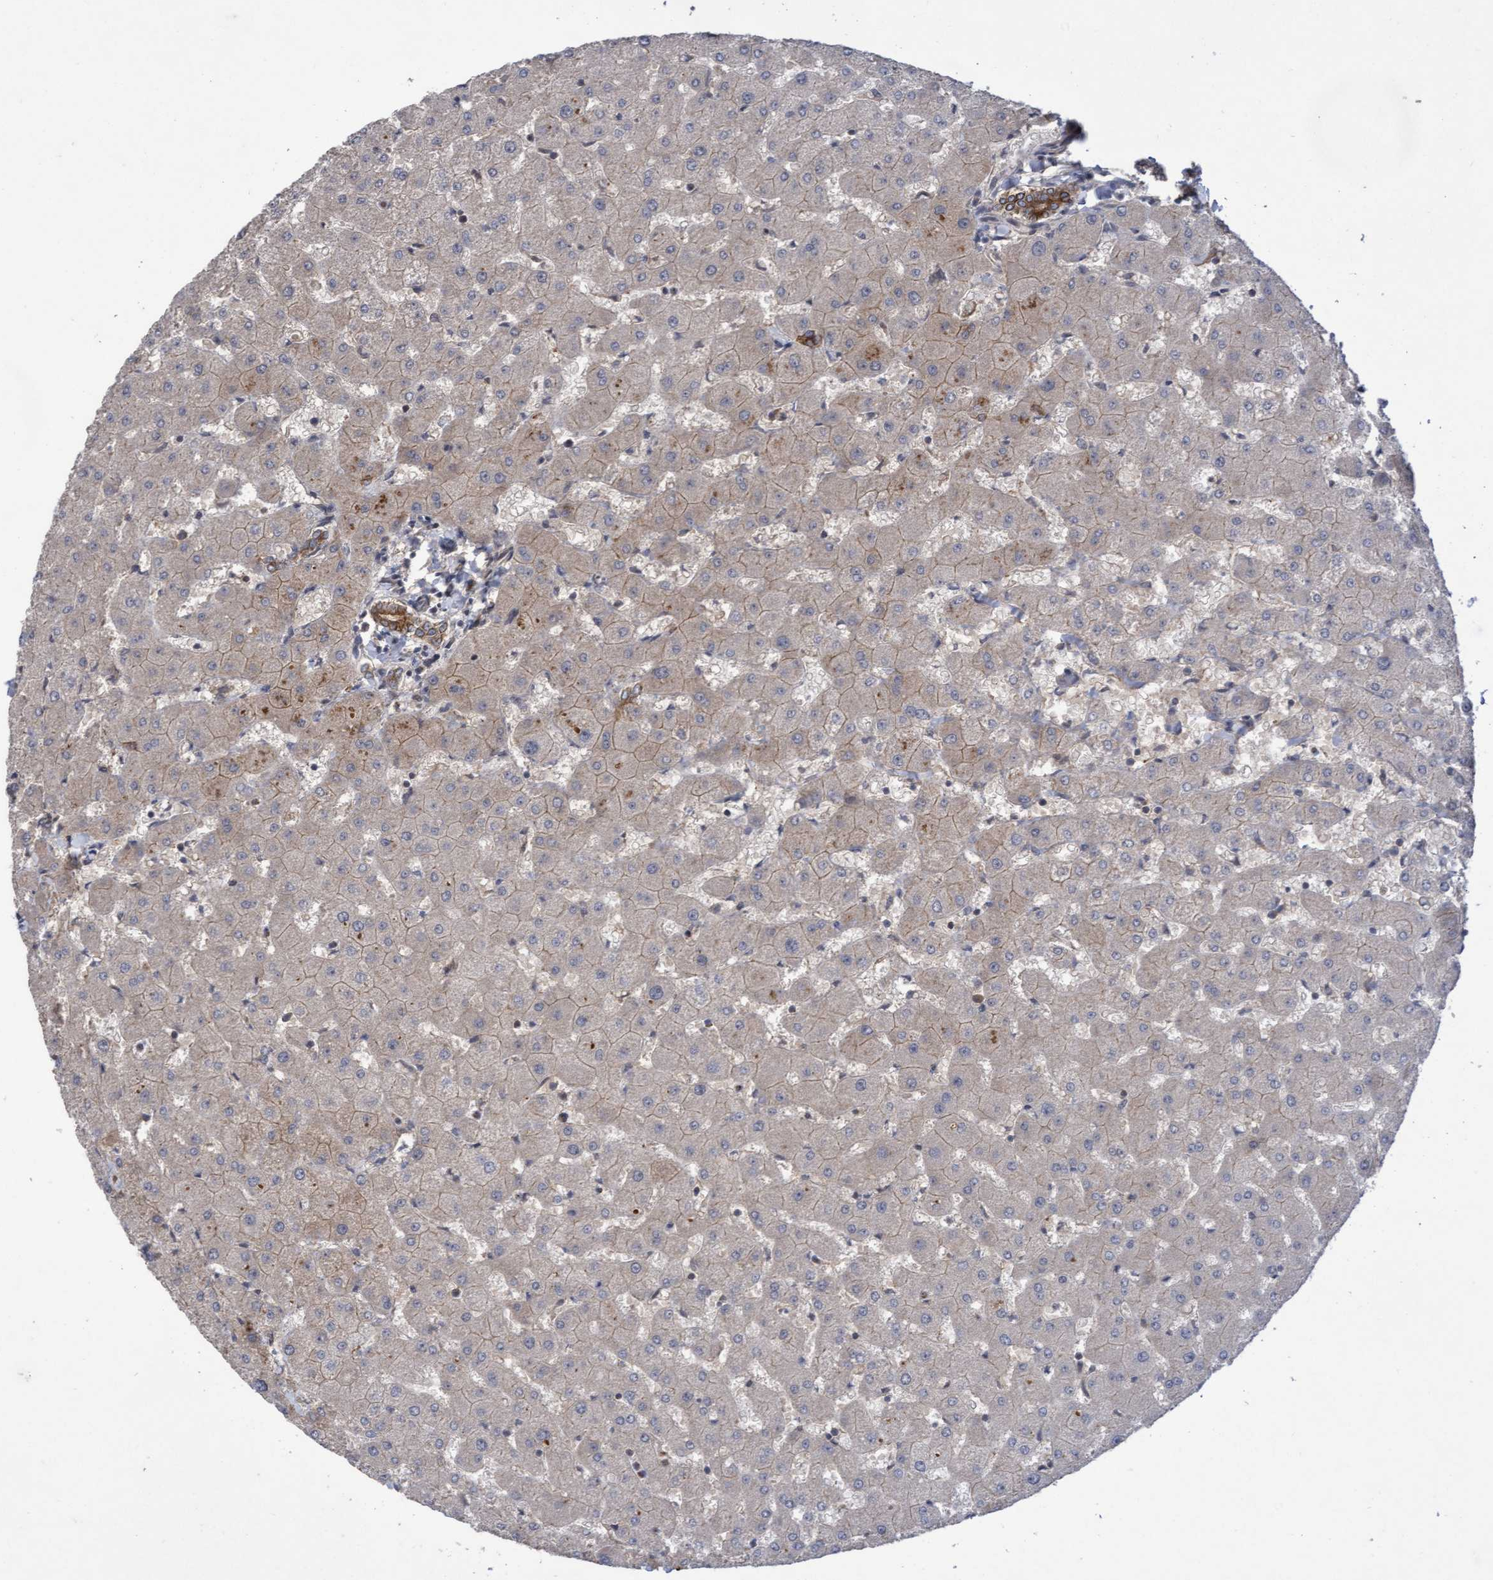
{"staining": {"intensity": "moderate", "quantity": ">75%", "location": "cytoplasmic/membranous"}, "tissue": "liver", "cell_type": "Cholangiocytes", "image_type": "normal", "snomed": [{"axis": "morphology", "description": "Normal tissue, NOS"}, {"axis": "topography", "description": "Liver"}], "caption": "IHC micrograph of benign liver: human liver stained using immunohistochemistry reveals medium levels of moderate protein expression localized specifically in the cytoplasmic/membranous of cholangiocytes, appearing as a cytoplasmic/membranous brown color.", "gene": "COBL", "patient": {"sex": "female", "age": 63}}